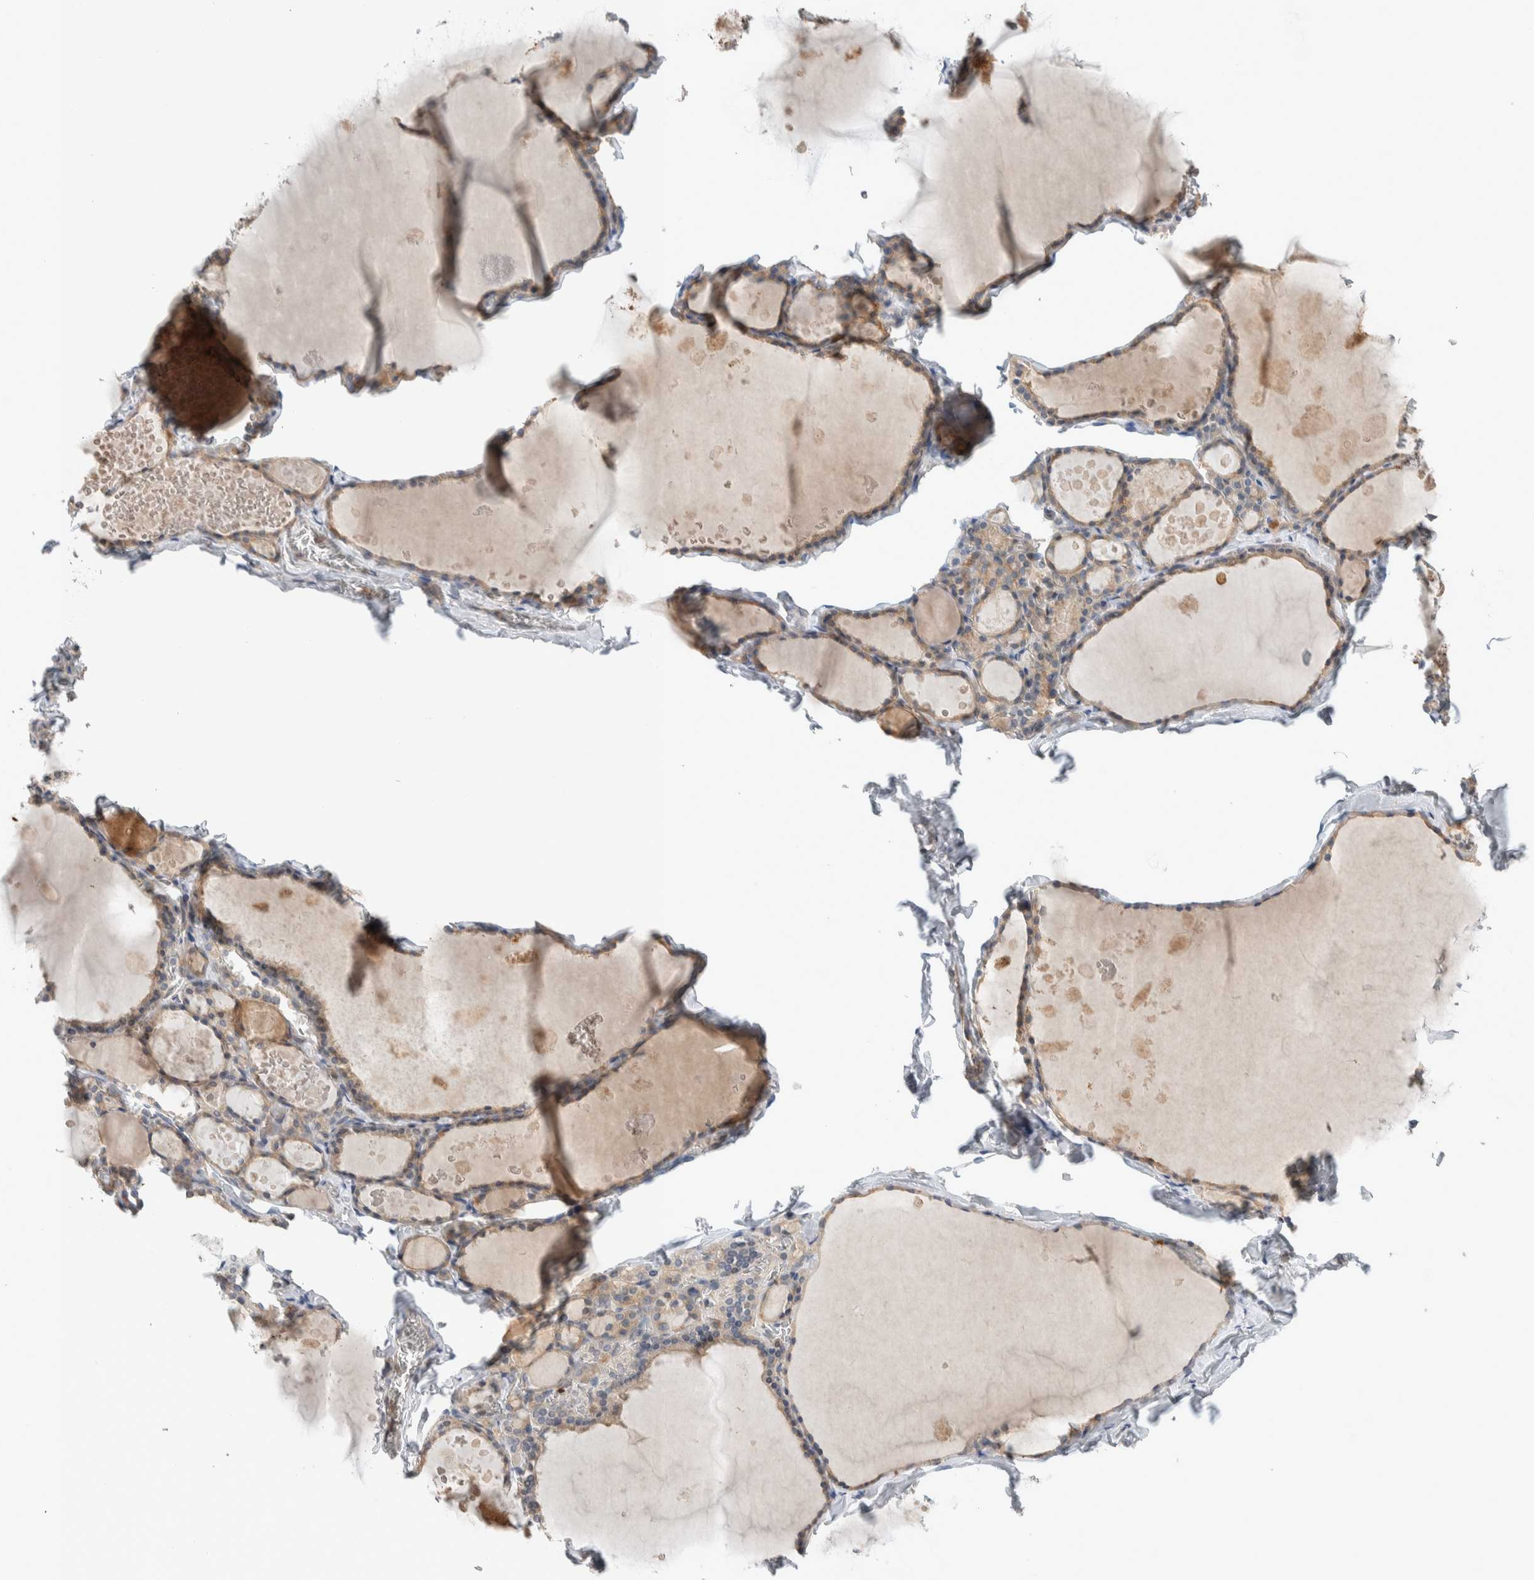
{"staining": {"intensity": "weak", "quantity": ">75%", "location": "cytoplasmic/membranous"}, "tissue": "thyroid gland", "cell_type": "Glandular cells", "image_type": "normal", "snomed": [{"axis": "morphology", "description": "Normal tissue, NOS"}, {"axis": "topography", "description": "Thyroid gland"}], "caption": "Thyroid gland was stained to show a protein in brown. There is low levels of weak cytoplasmic/membranous positivity in about >75% of glandular cells. Using DAB (3,3'-diaminobenzidine) (brown) and hematoxylin (blue) stains, captured at high magnification using brightfield microscopy.", "gene": "NFKB2", "patient": {"sex": "male", "age": 56}}